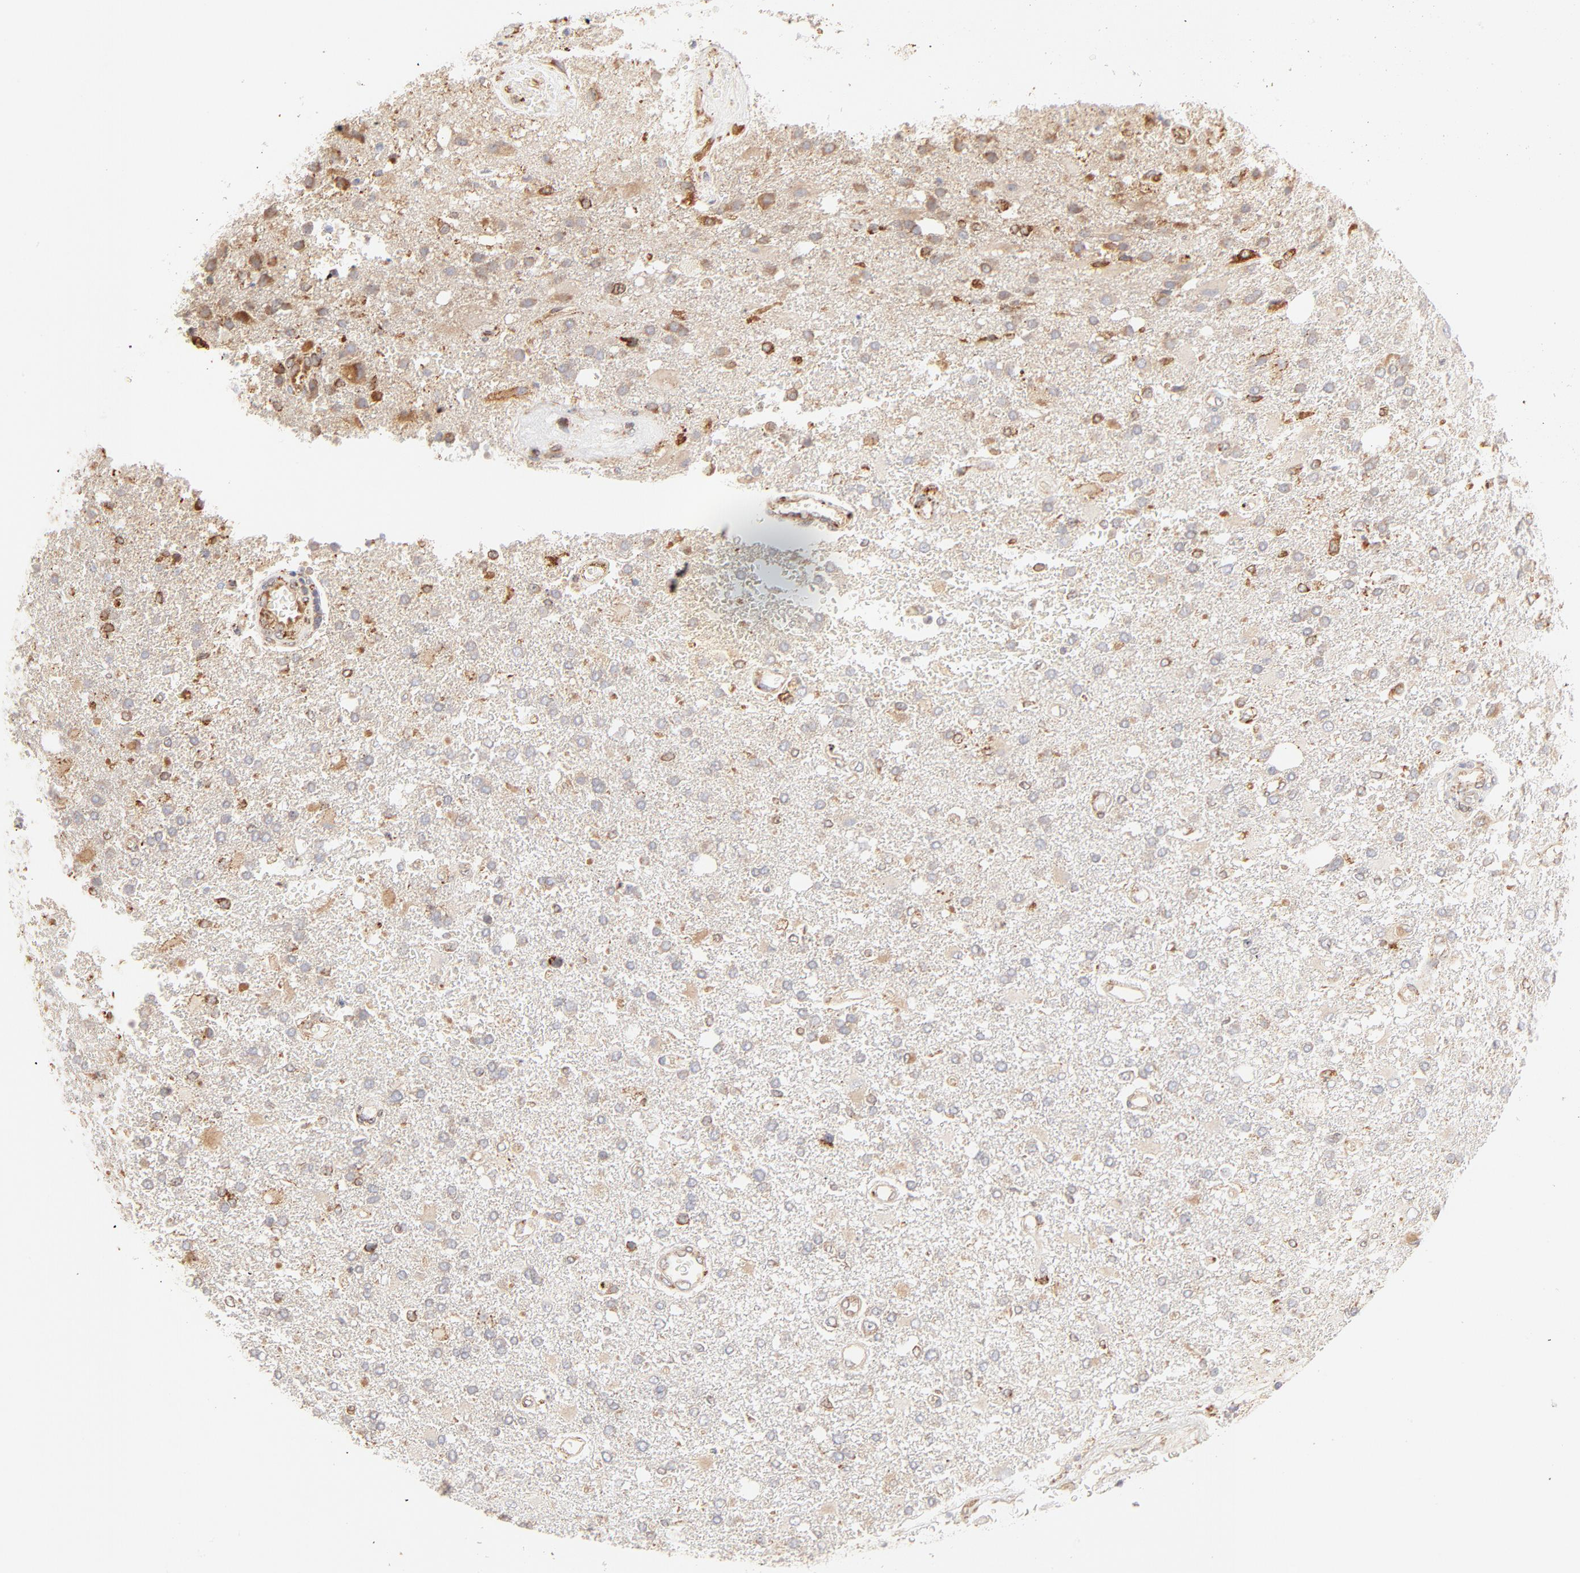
{"staining": {"intensity": "moderate", "quantity": "25%-75%", "location": "cytoplasmic/membranous"}, "tissue": "glioma", "cell_type": "Tumor cells", "image_type": "cancer", "snomed": [{"axis": "morphology", "description": "Glioma, malignant, High grade"}, {"axis": "topography", "description": "Cerebral cortex"}], "caption": "Glioma stained with DAB IHC displays medium levels of moderate cytoplasmic/membranous positivity in approximately 25%-75% of tumor cells. The protein of interest is stained brown, and the nuclei are stained in blue (DAB IHC with brightfield microscopy, high magnification).", "gene": "PARP12", "patient": {"sex": "male", "age": 79}}